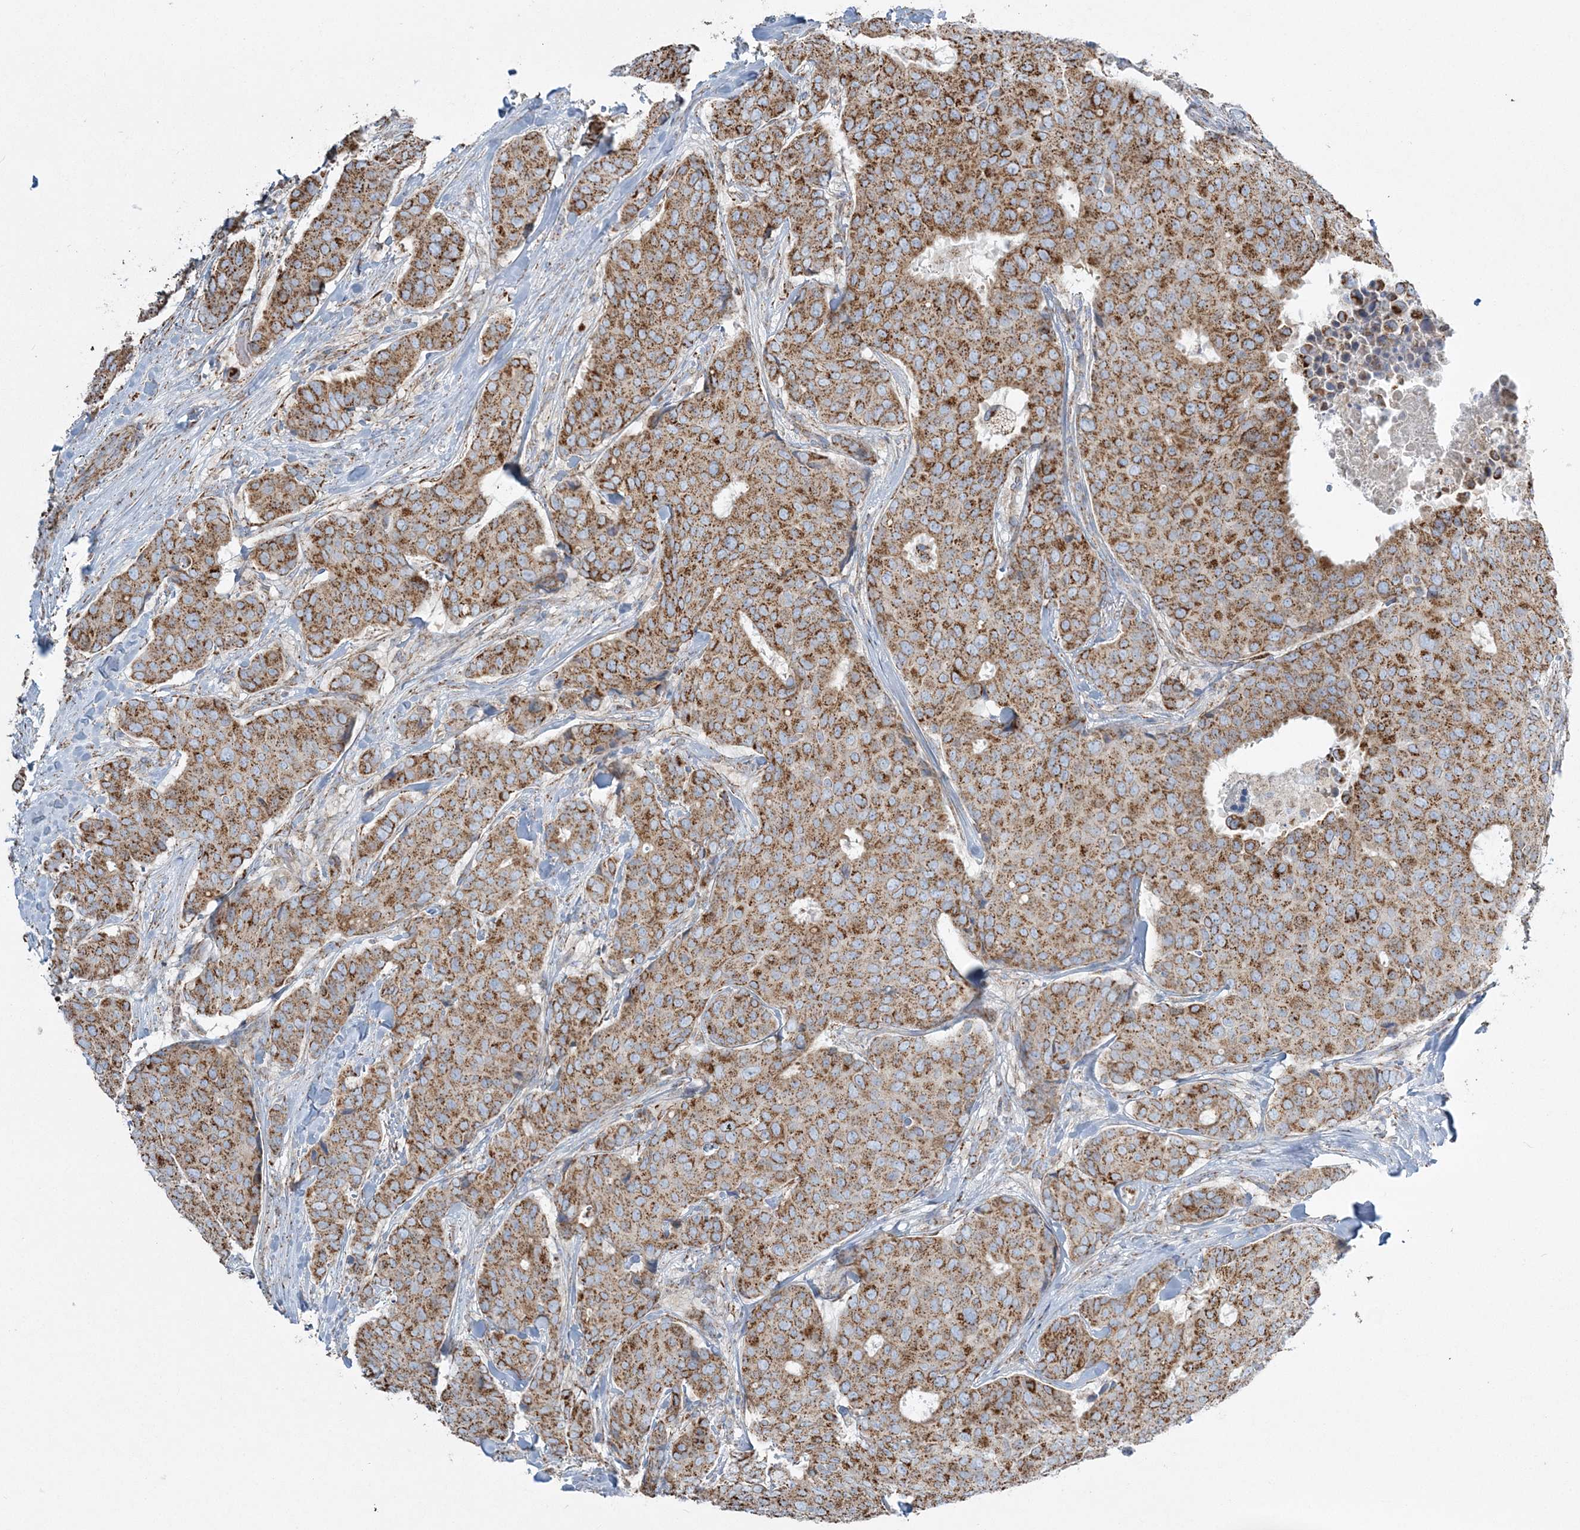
{"staining": {"intensity": "strong", "quantity": ">75%", "location": "cytoplasmic/membranous"}, "tissue": "breast cancer", "cell_type": "Tumor cells", "image_type": "cancer", "snomed": [{"axis": "morphology", "description": "Duct carcinoma"}, {"axis": "topography", "description": "Breast"}], "caption": "Intraductal carcinoma (breast) stained with a protein marker shows strong staining in tumor cells.", "gene": "RAB11FIP3", "patient": {"sex": "female", "age": 75}}